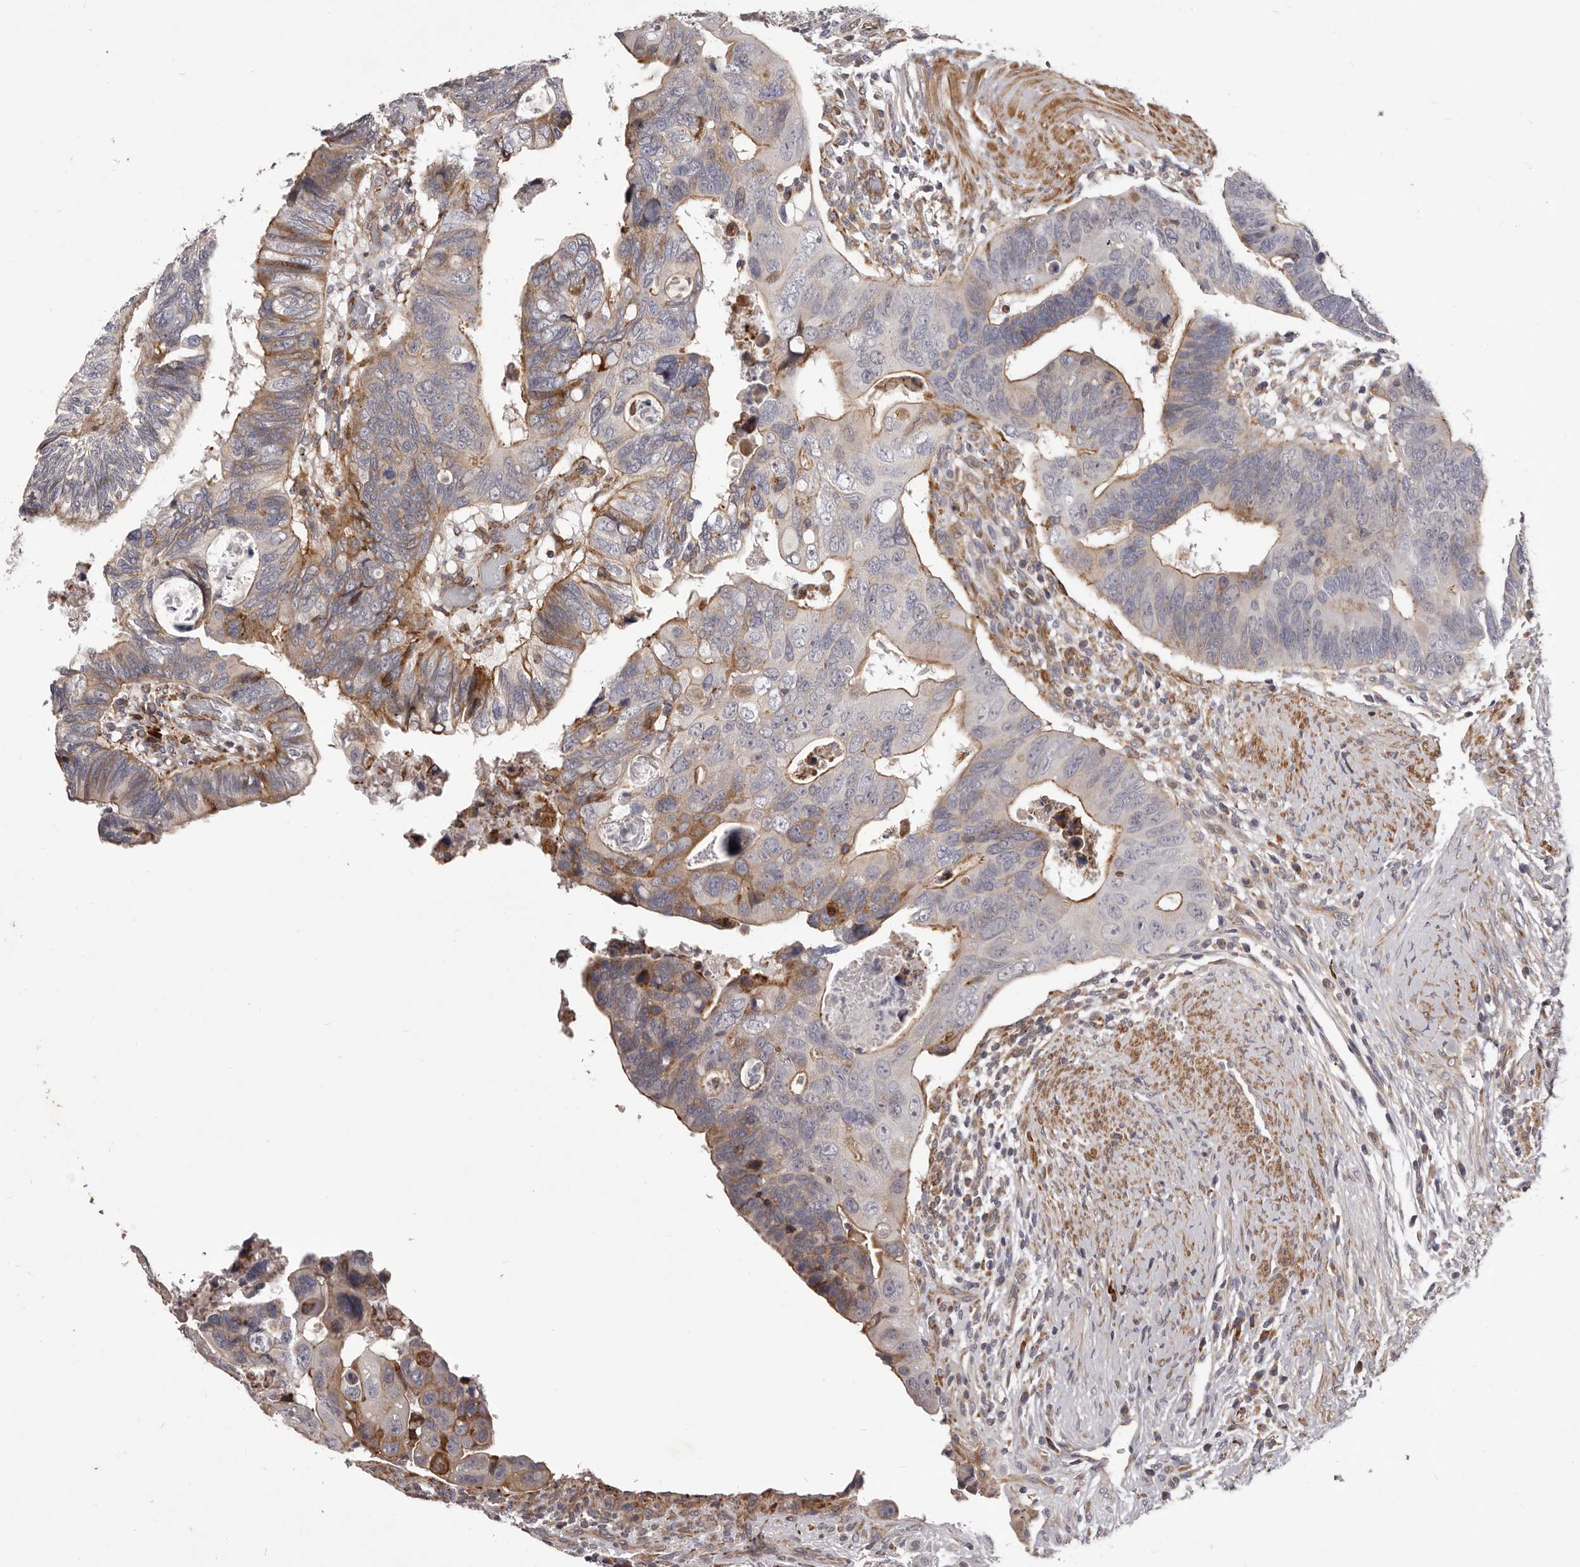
{"staining": {"intensity": "moderate", "quantity": "25%-75%", "location": "cytoplasmic/membranous"}, "tissue": "colorectal cancer", "cell_type": "Tumor cells", "image_type": "cancer", "snomed": [{"axis": "morphology", "description": "Adenocarcinoma, NOS"}, {"axis": "topography", "description": "Rectum"}], "caption": "Protein expression analysis of adenocarcinoma (colorectal) demonstrates moderate cytoplasmic/membranous staining in approximately 25%-75% of tumor cells.", "gene": "ALPK1", "patient": {"sex": "male", "age": 53}}